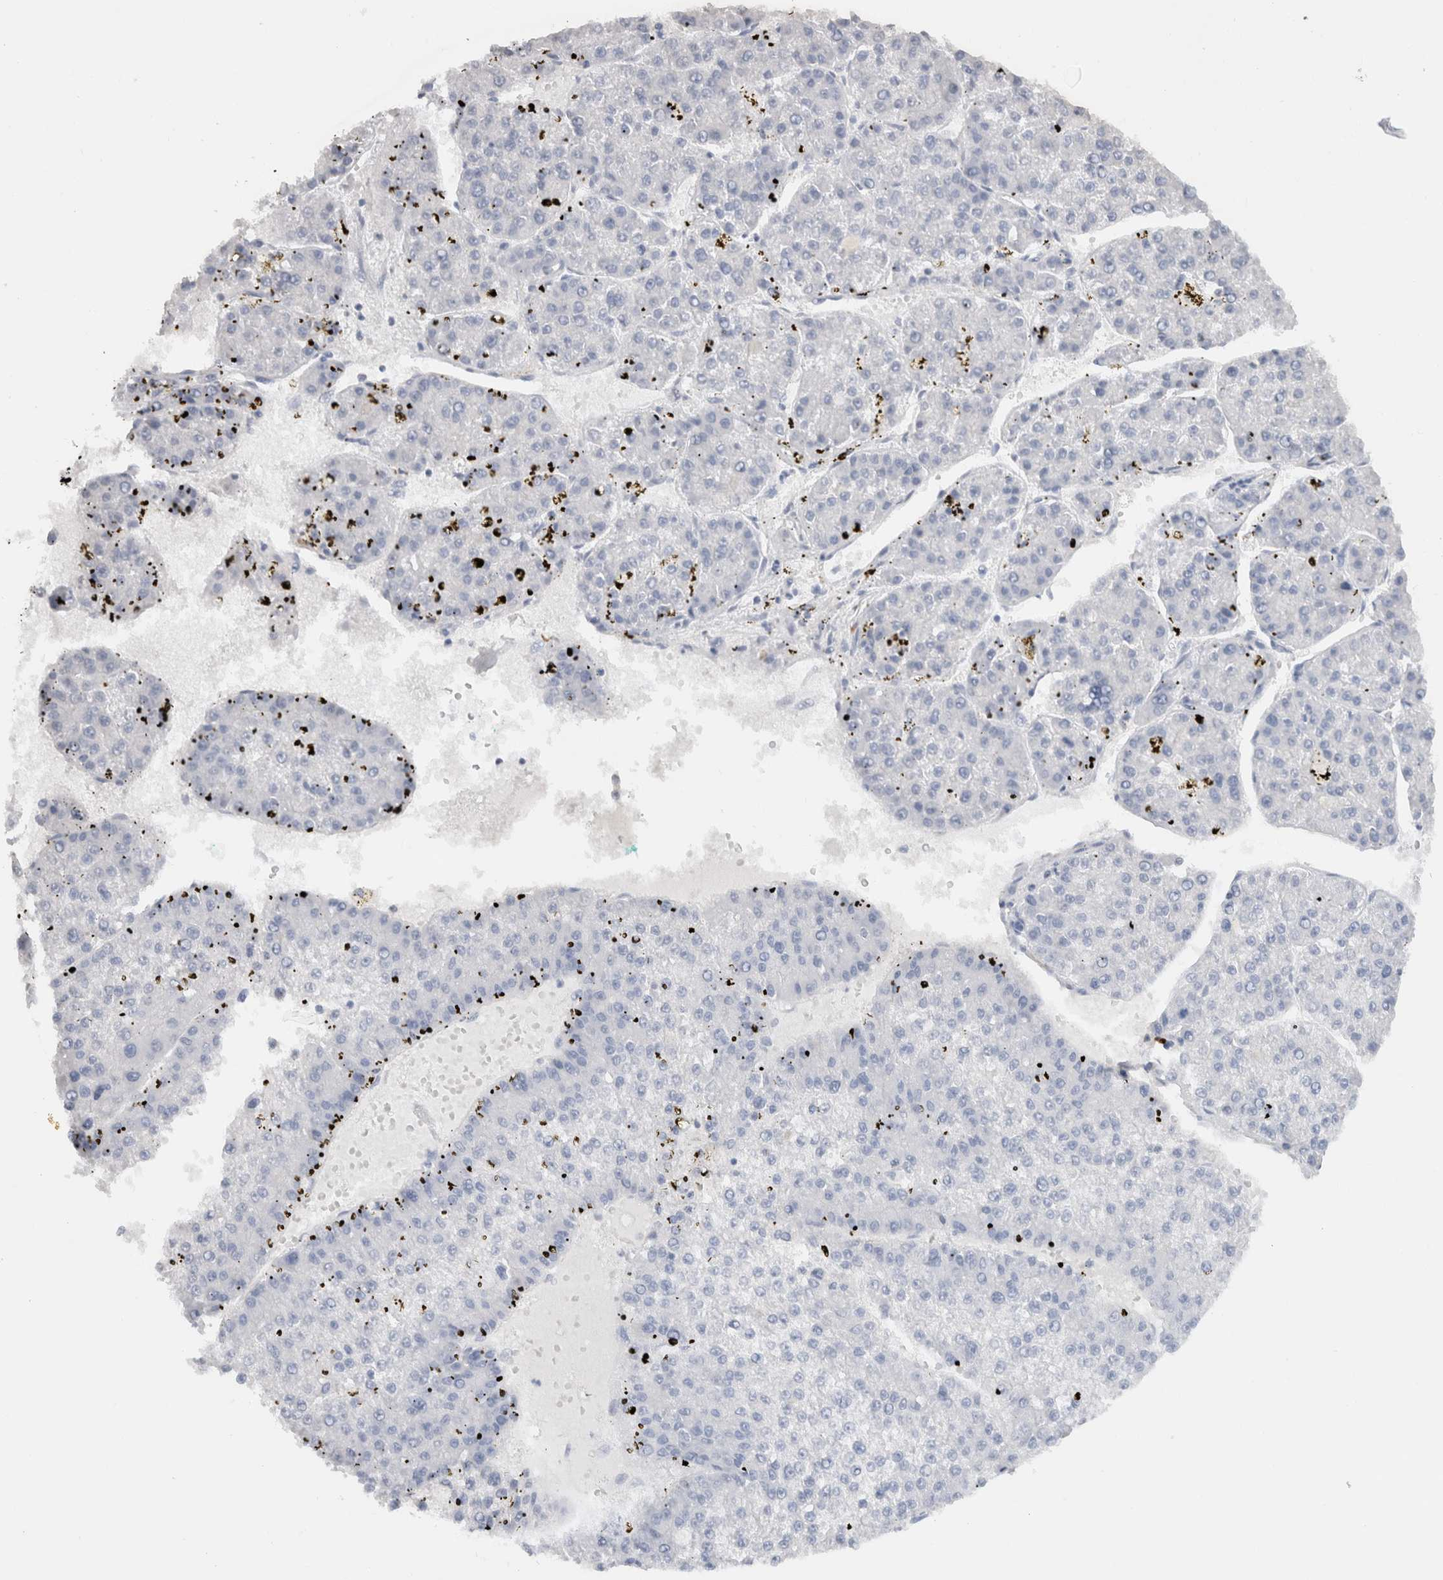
{"staining": {"intensity": "negative", "quantity": "none", "location": "none"}, "tissue": "liver cancer", "cell_type": "Tumor cells", "image_type": "cancer", "snomed": [{"axis": "morphology", "description": "Carcinoma, Hepatocellular, NOS"}, {"axis": "topography", "description": "Liver"}], "caption": "A high-resolution histopathology image shows immunohistochemistry (IHC) staining of hepatocellular carcinoma (liver), which shows no significant positivity in tumor cells.", "gene": "LAMP3", "patient": {"sex": "female", "age": 73}}